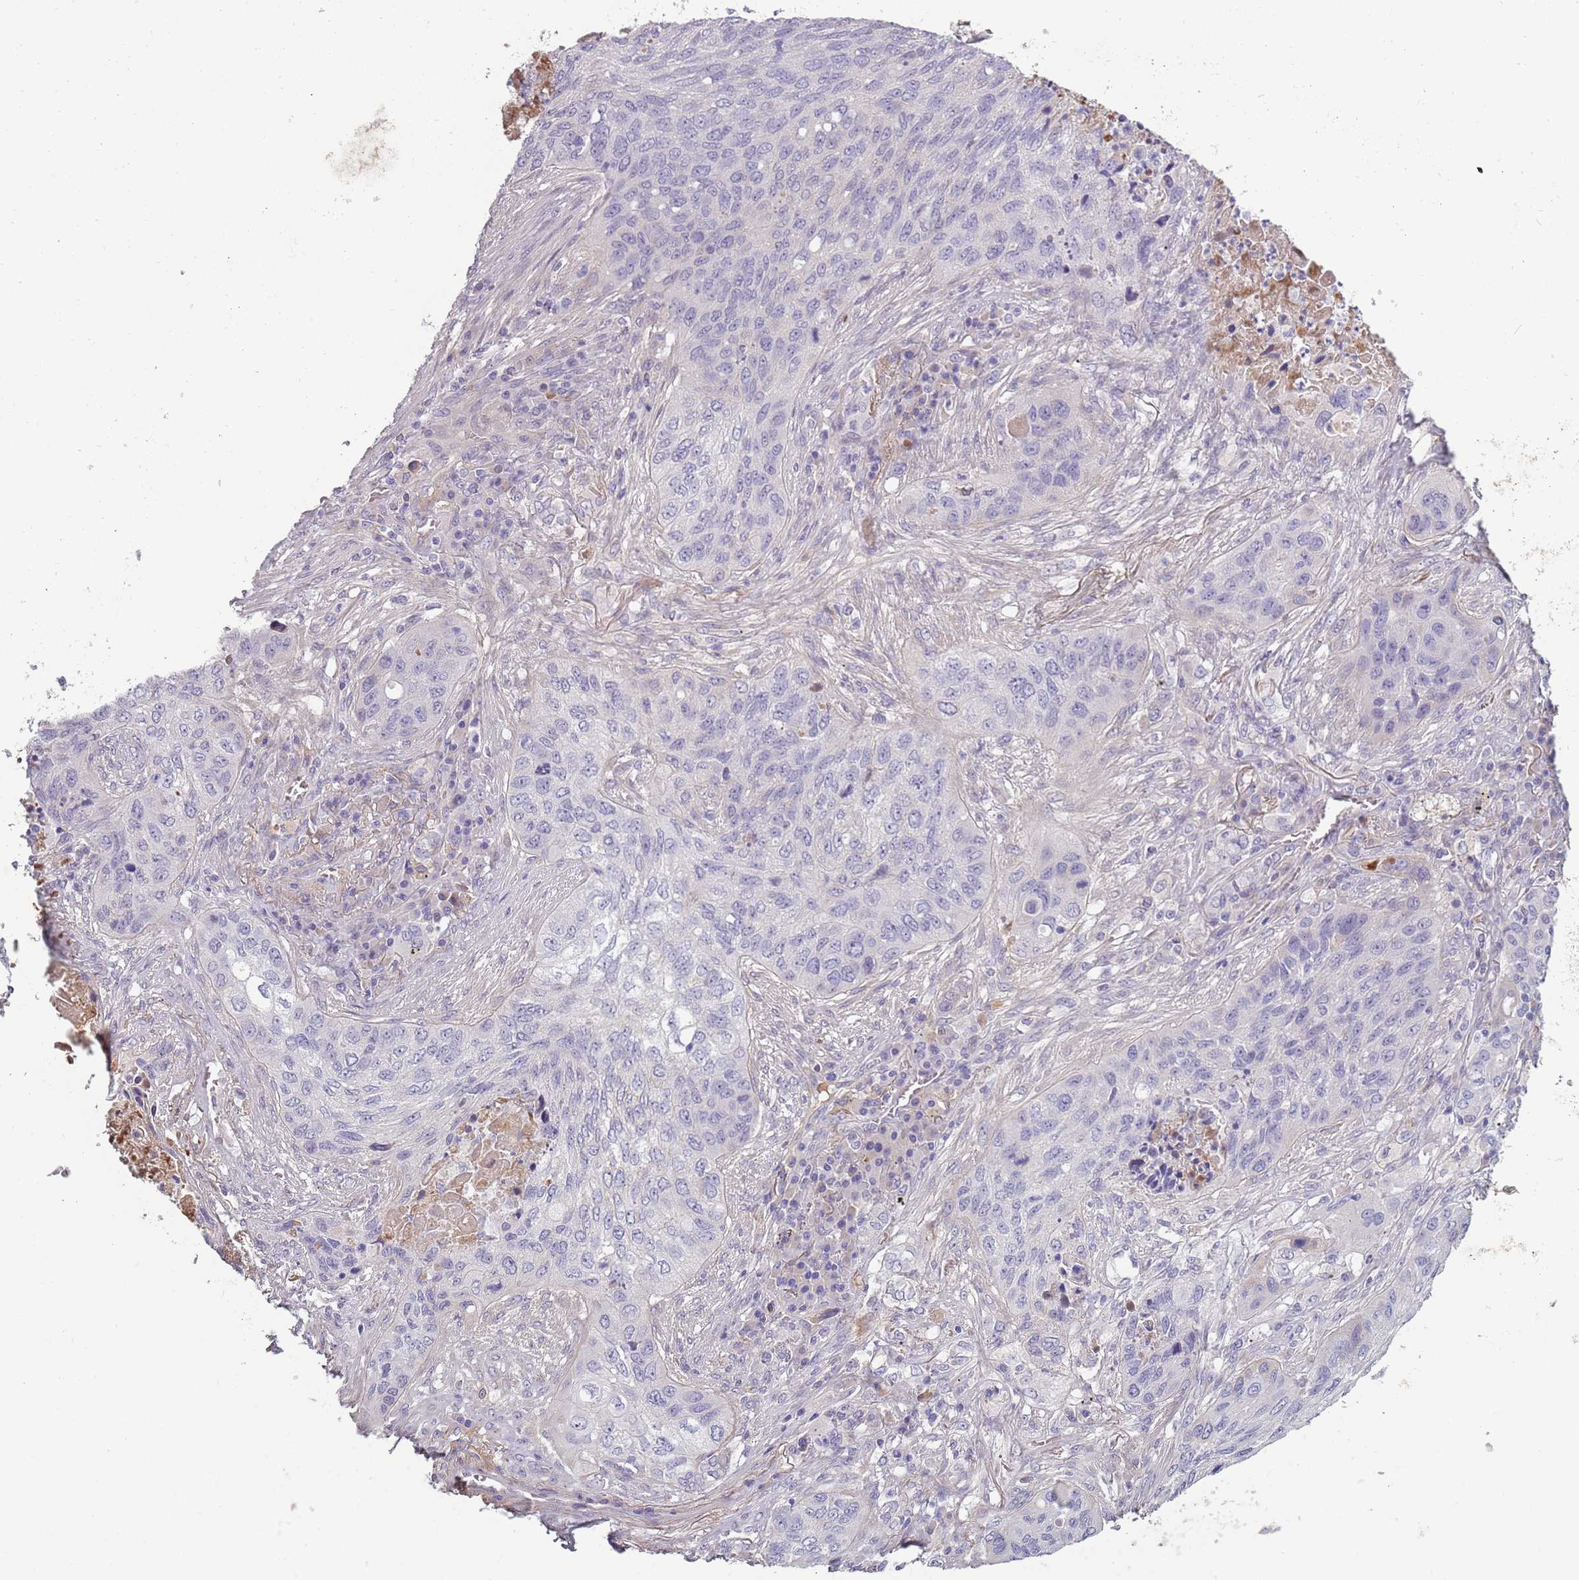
{"staining": {"intensity": "negative", "quantity": "none", "location": "none"}, "tissue": "lung cancer", "cell_type": "Tumor cells", "image_type": "cancer", "snomed": [{"axis": "morphology", "description": "Squamous cell carcinoma, NOS"}, {"axis": "topography", "description": "Lung"}], "caption": "Histopathology image shows no protein expression in tumor cells of lung squamous cell carcinoma tissue.", "gene": "TNFRSF6B", "patient": {"sex": "female", "age": 63}}